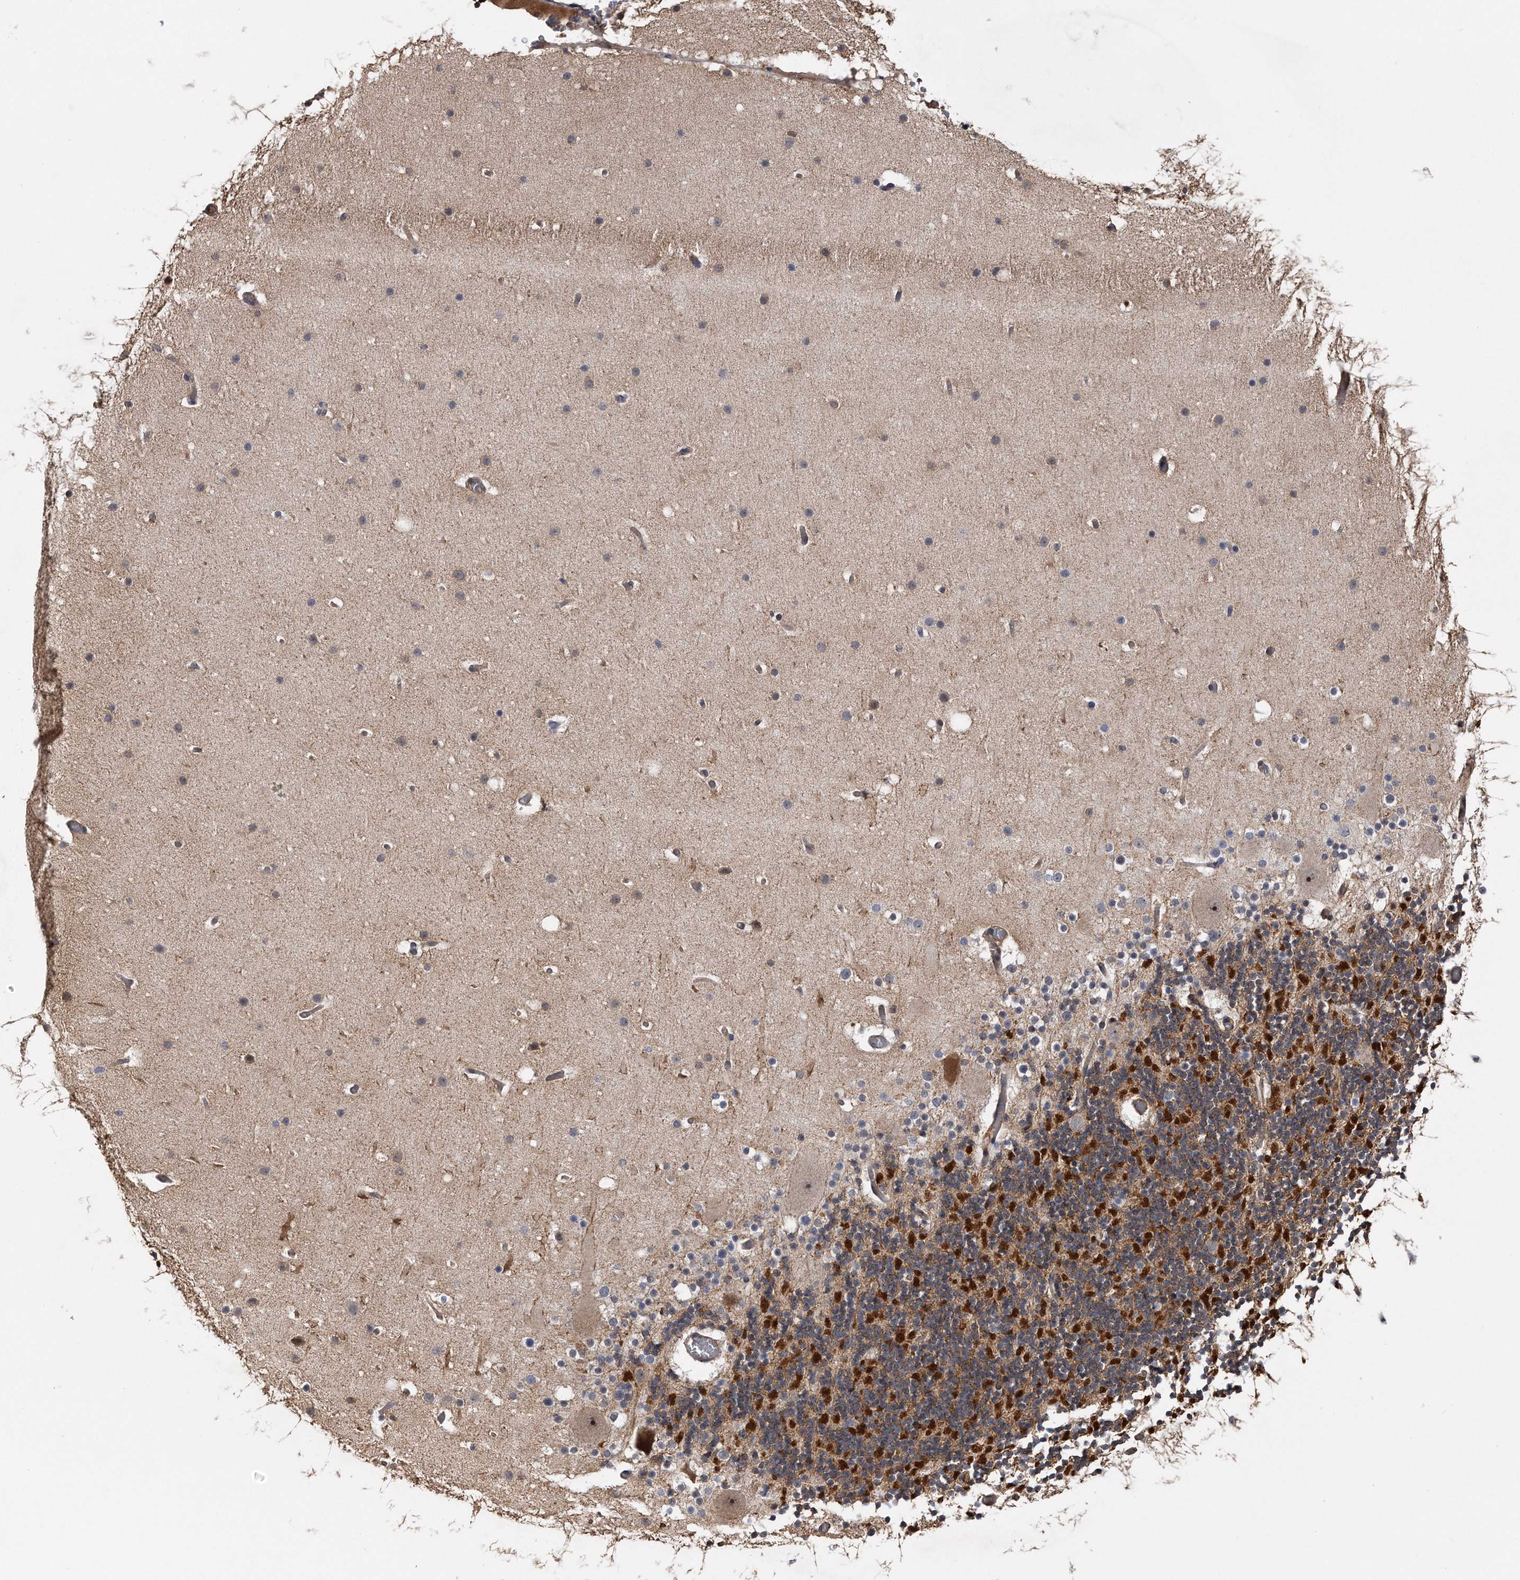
{"staining": {"intensity": "strong", "quantity": "<25%", "location": "cytoplasmic/membranous"}, "tissue": "cerebellum", "cell_type": "Cells in granular layer", "image_type": "normal", "snomed": [{"axis": "morphology", "description": "Normal tissue, NOS"}, {"axis": "topography", "description": "Cerebellum"}], "caption": "This is an image of immunohistochemistry (IHC) staining of unremarkable cerebellum, which shows strong expression in the cytoplasmic/membranous of cells in granular layer.", "gene": "KCND3", "patient": {"sex": "male", "age": 57}}